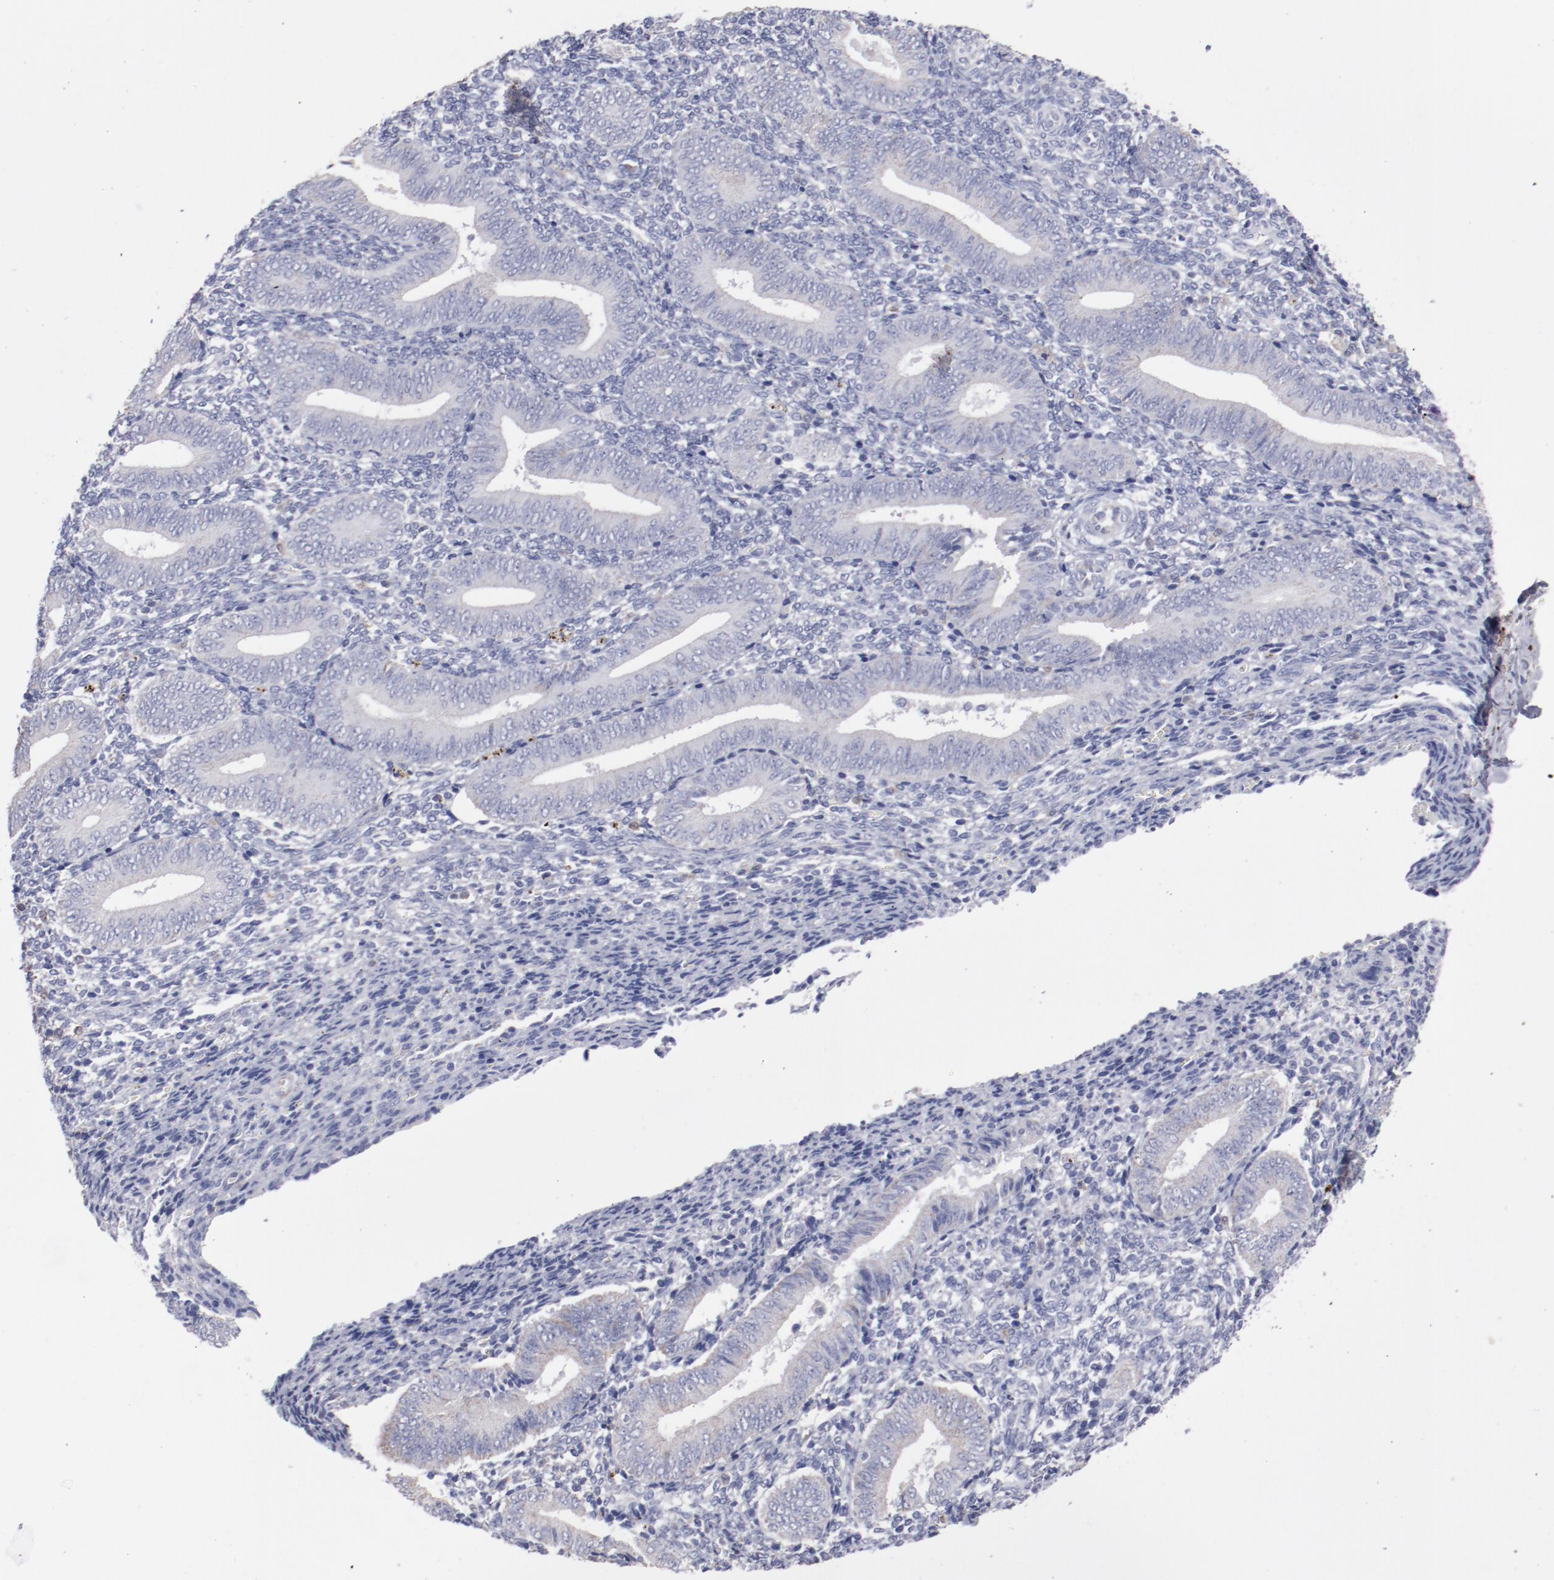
{"staining": {"intensity": "weak", "quantity": "<25%", "location": "cytoplasmic/membranous"}, "tissue": "endometrium", "cell_type": "Glandular cells", "image_type": "normal", "snomed": [{"axis": "morphology", "description": "Normal tissue, NOS"}, {"axis": "topography", "description": "Uterus"}, {"axis": "topography", "description": "Endometrium"}], "caption": "DAB immunohistochemical staining of normal human endometrium reveals no significant expression in glandular cells.", "gene": "FGR", "patient": {"sex": "female", "age": 33}}